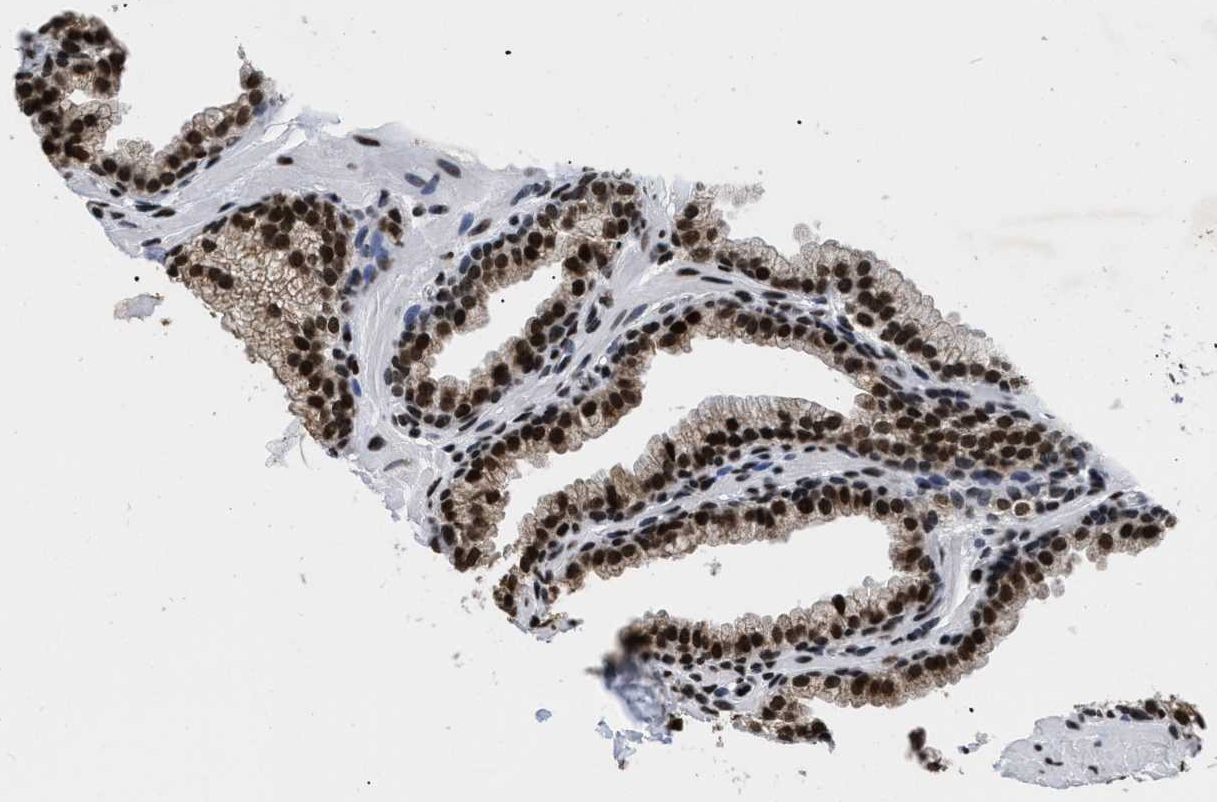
{"staining": {"intensity": "strong", "quantity": ">75%", "location": "nuclear"}, "tissue": "prostate", "cell_type": "Glandular cells", "image_type": "normal", "snomed": [{"axis": "morphology", "description": "Normal tissue, NOS"}, {"axis": "morphology", "description": "Urothelial carcinoma, Low grade"}, {"axis": "topography", "description": "Urinary bladder"}, {"axis": "topography", "description": "Prostate"}], "caption": "Immunohistochemistry photomicrograph of unremarkable prostate: prostate stained using IHC exhibits high levels of strong protein expression localized specifically in the nuclear of glandular cells, appearing as a nuclear brown color.", "gene": "CALHM3", "patient": {"sex": "male", "age": 60}}